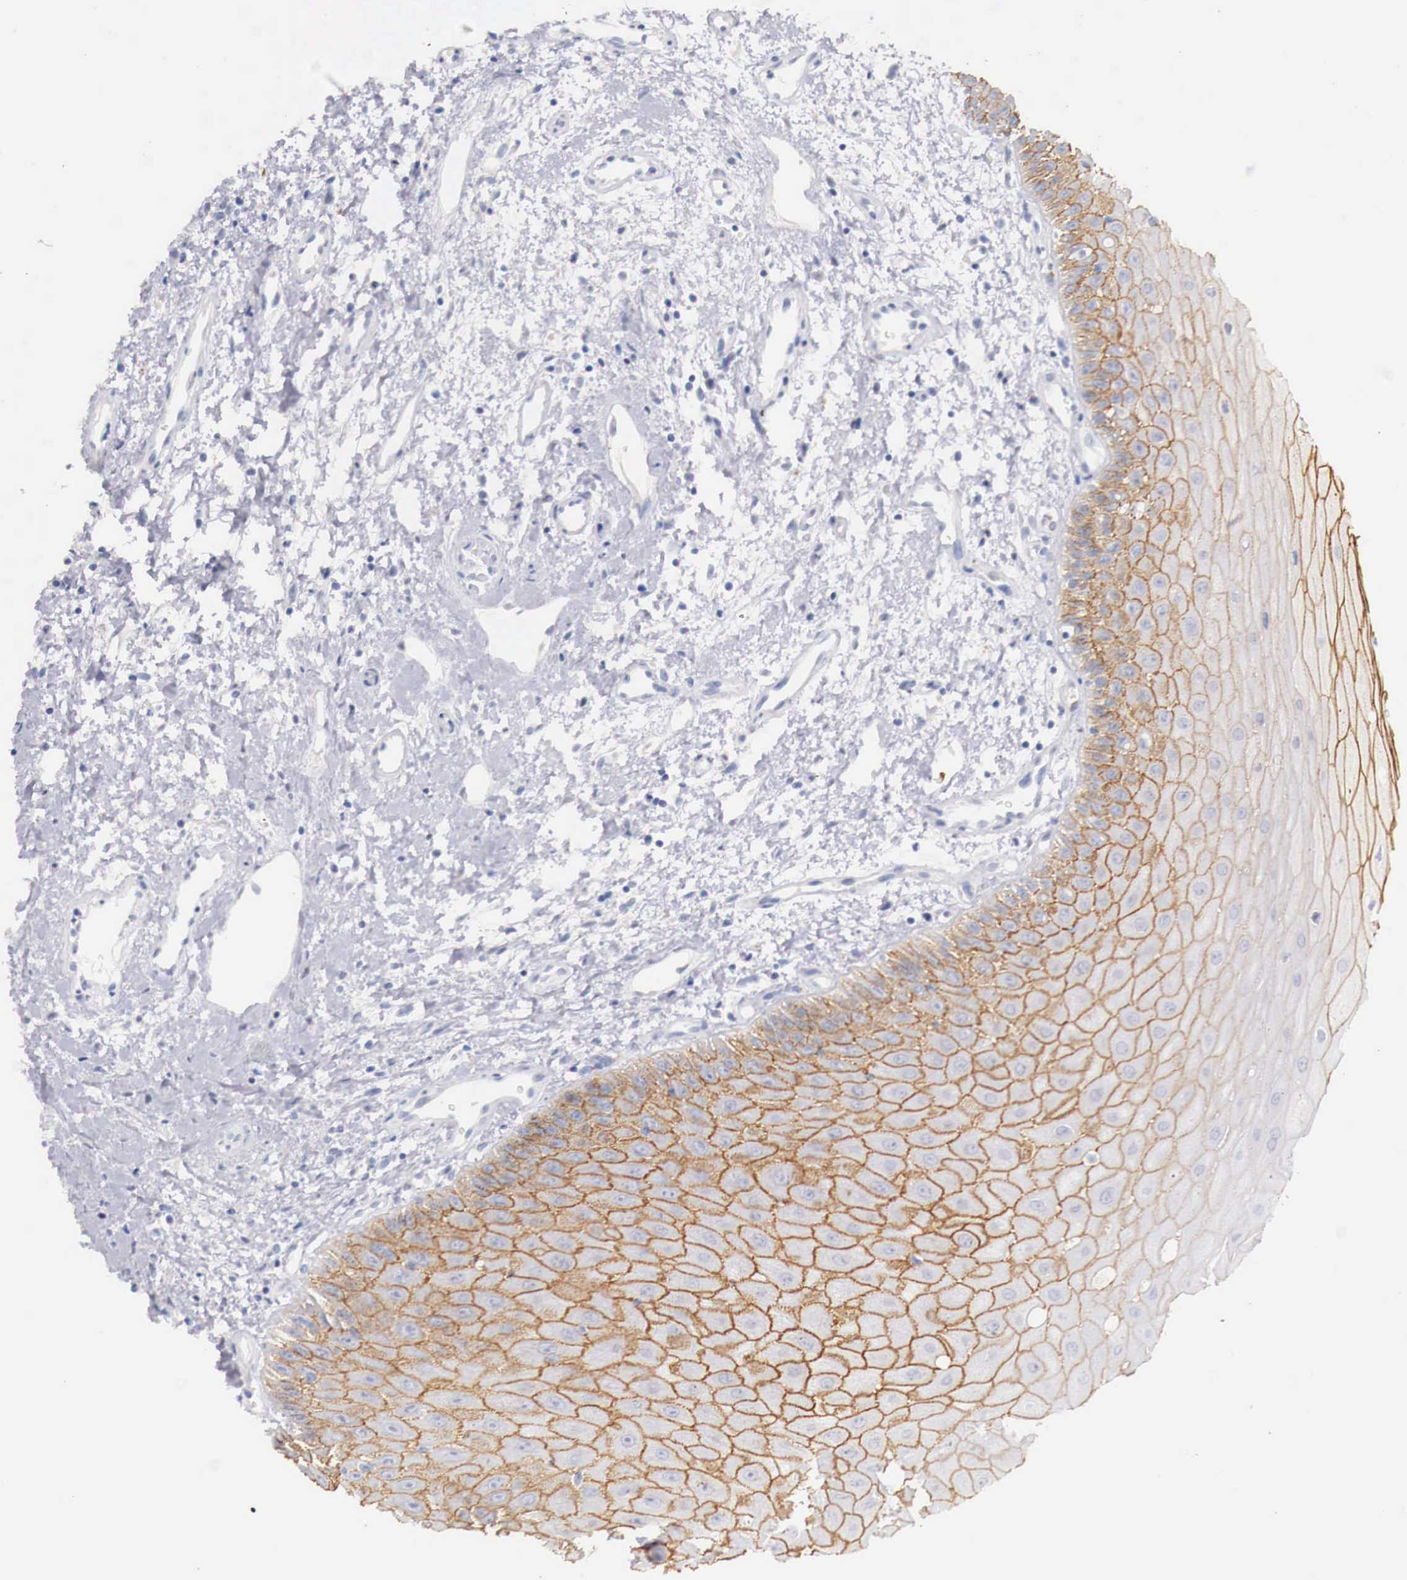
{"staining": {"intensity": "moderate", "quantity": ">75%", "location": "cytoplasmic/membranous"}, "tissue": "oral mucosa", "cell_type": "Squamous epithelial cells", "image_type": "normal", "snomed": [{"axis": "morphology", "description": "Normal tissue, NOS"}, {"axis": "topography", "description": "Oral tissue"}], "caption": "Protein staining of benign oral mucosa exhibits moderate cytoplasmic/membranous expression in about >75% of squamous epithelial cells. The staining was performed using DAB to visualize the protein expression in brown, while the nuclei were stained in blue with hematoxylin (Magnification: 20x).", "gene": "ITIH6", "patient": {"sex": "male", "age": 54}}